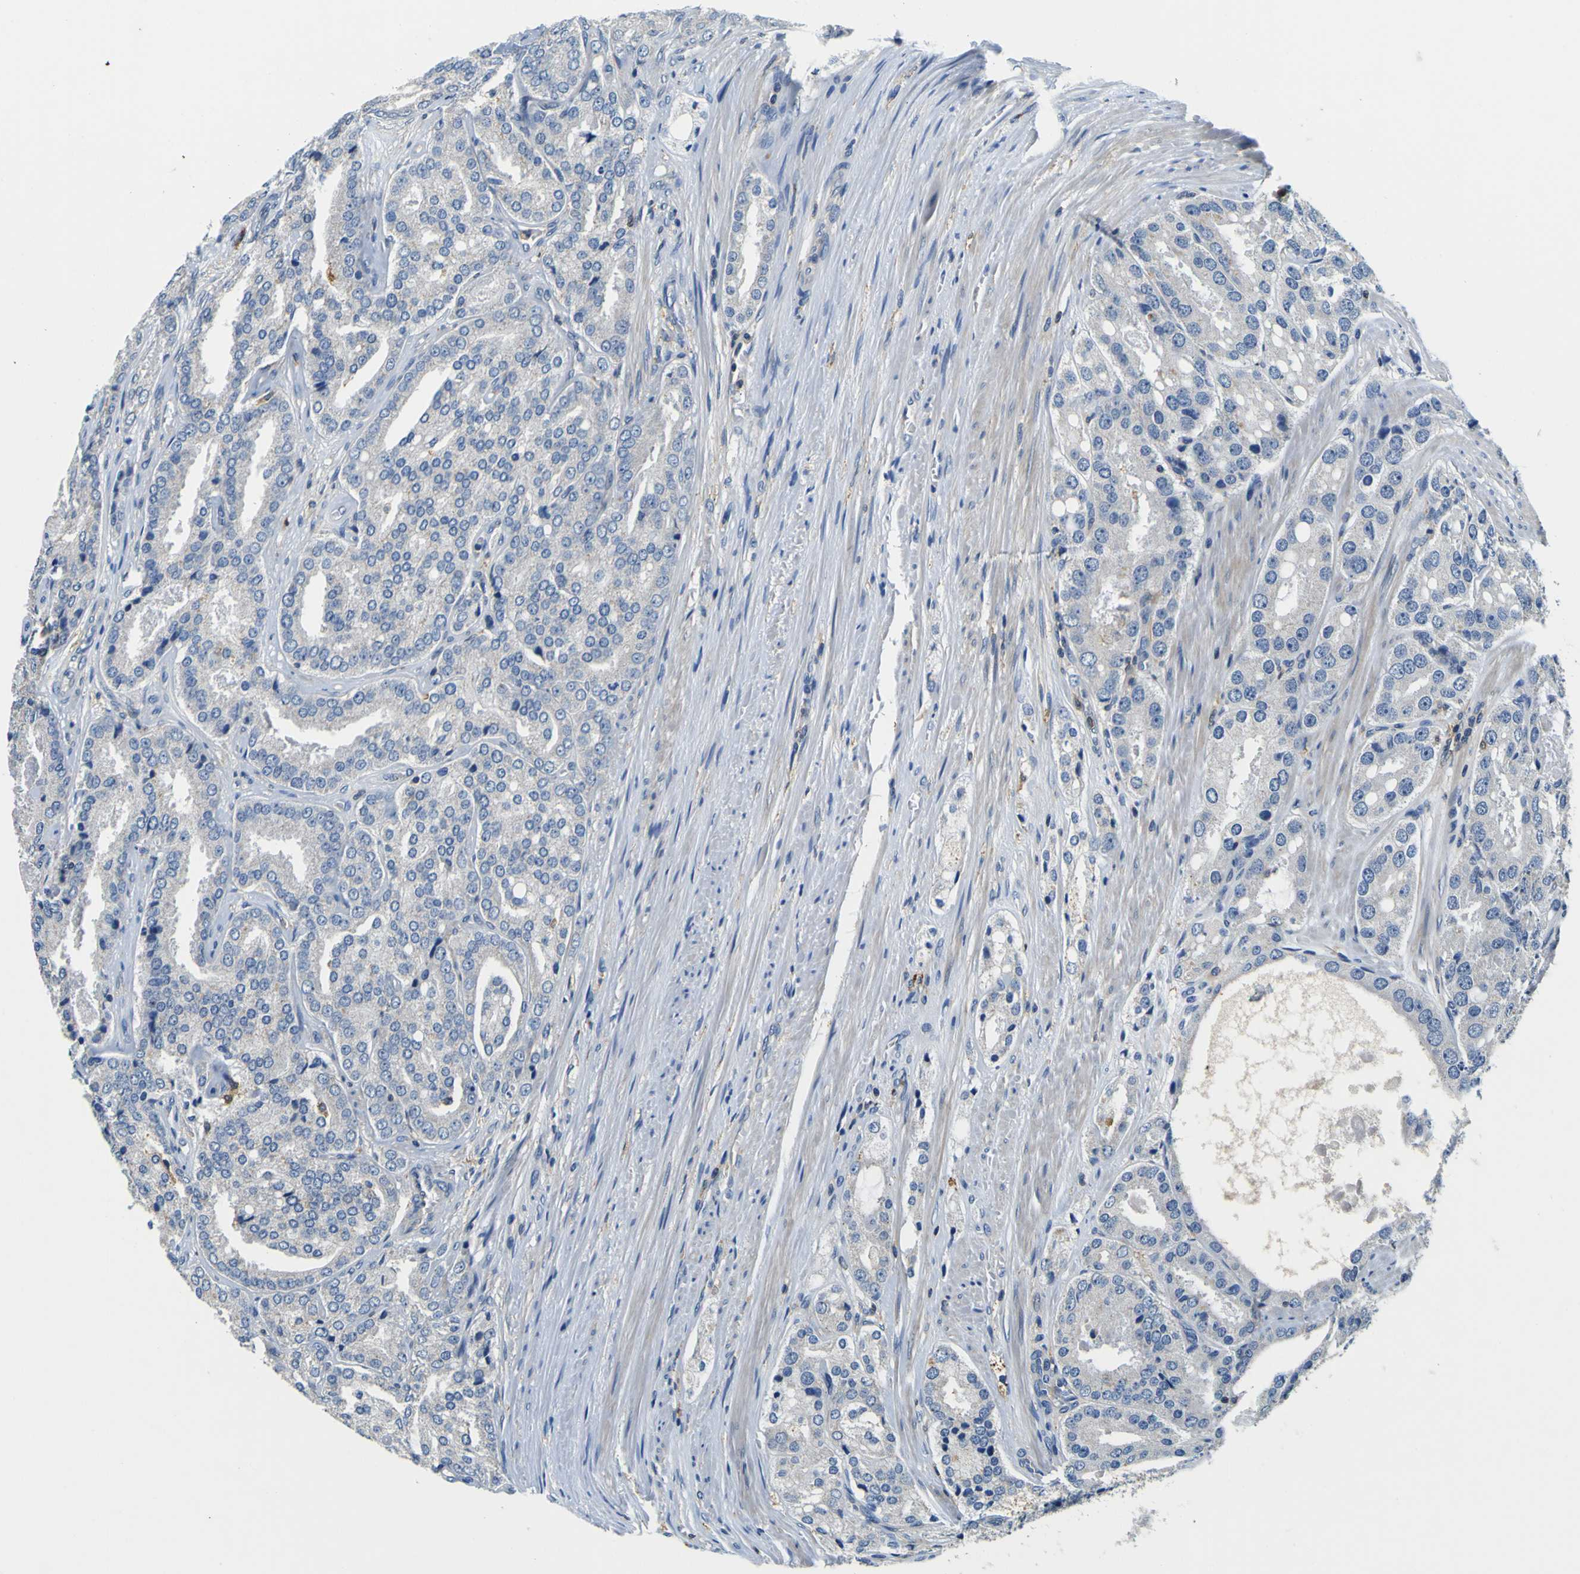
{"staining": {"intensity": "negative", "quantity": "none", "location": "none"}, "tissue": "prostate cancer", "cell_type": "Tumor cells", "image_type": "cancer", "snomed": [{"axis": "morphology", "description": "Adenocarcinoma, High grade"}, {"axis": "topography", "description": "Prostate"}], "caption": "Immunohistochemical staining of human prostate high-grade adenocarcinoma displays no significant positivity in tumor cells.", "gene": "TNIK", "patient": {"sex": "male", "age": 65}}